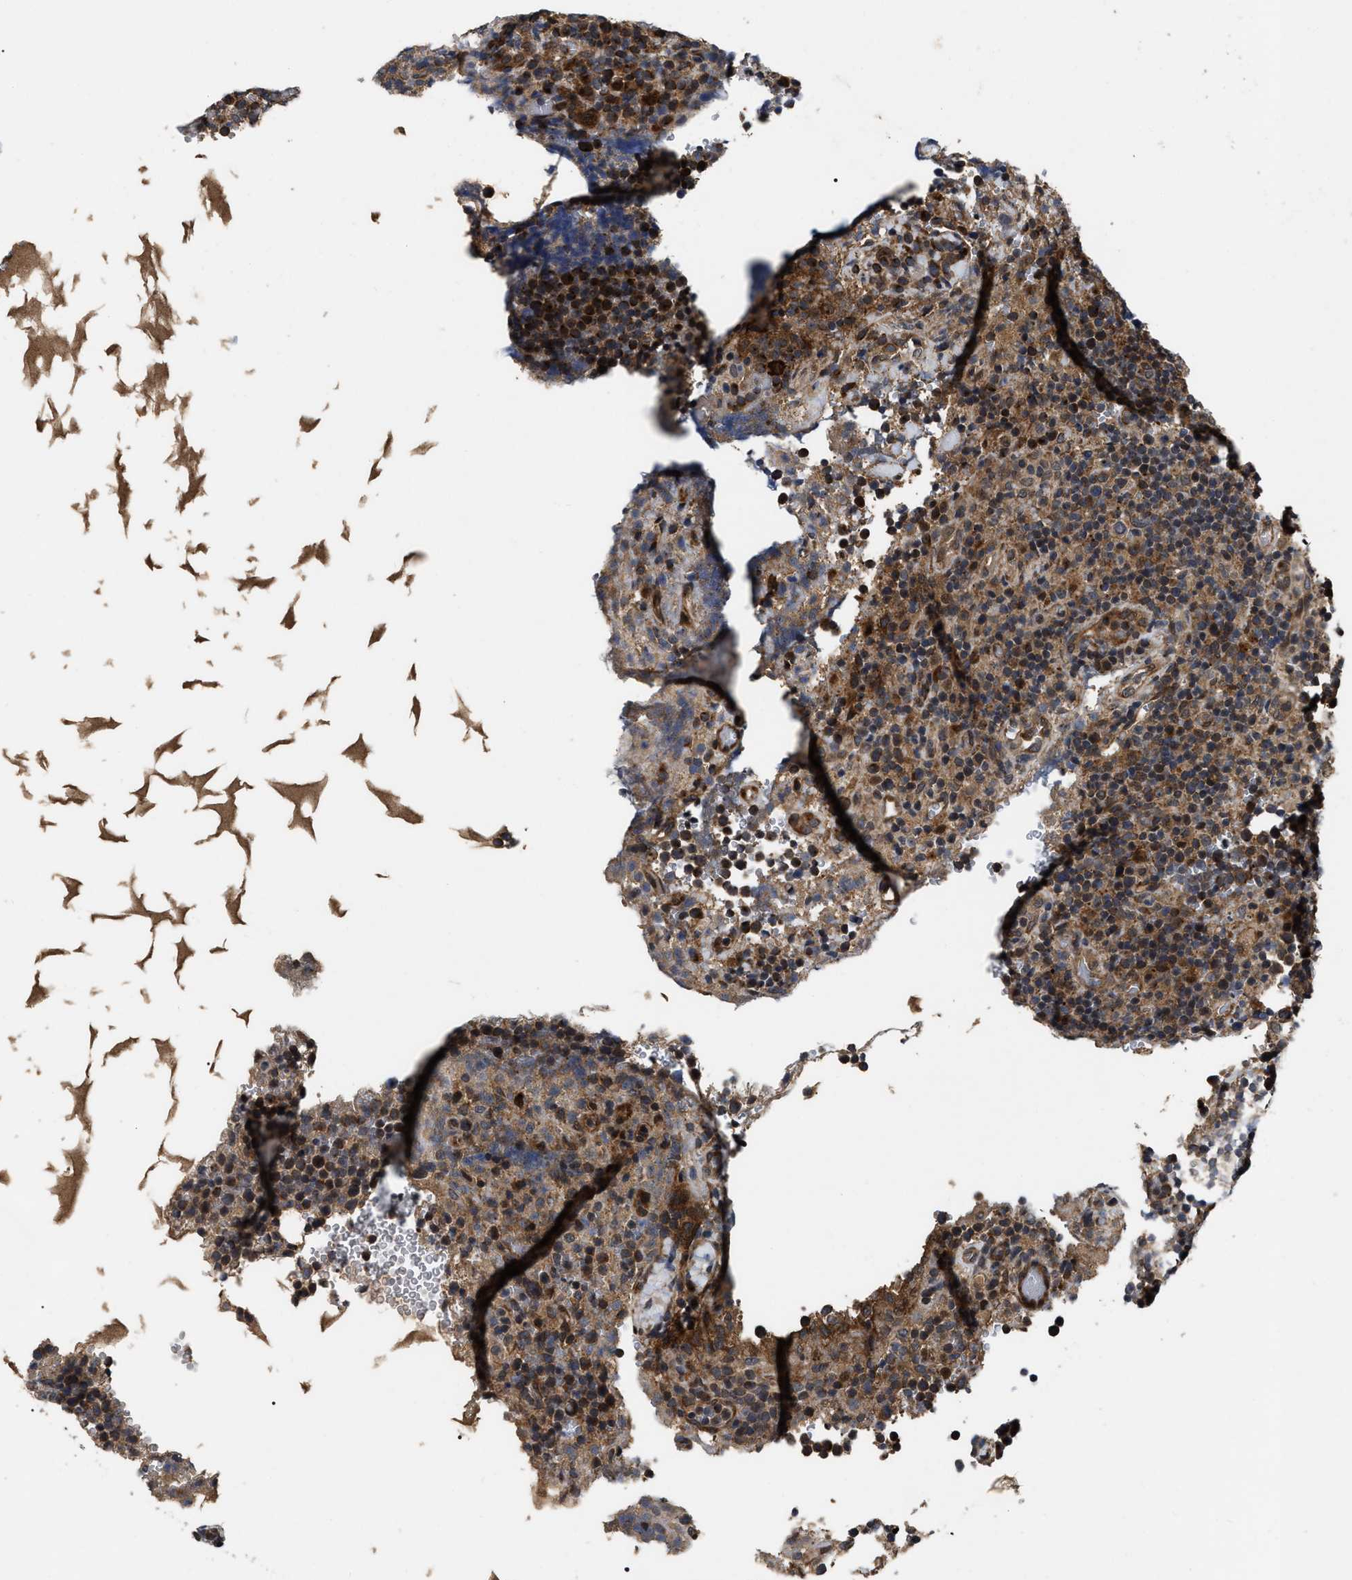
{"staining": {"intensity": "strong", "quantity": "25%-75%", "location": "cytoplasmic/membranous"}, "tissue": "lymphoma", "cell_type": "Tumor cells", "image_type": "cancer", "snomed": [{"axis": "morphology", "description": "Malignant lymphoma, non-Hodgkin's type, High grade"}, {"axis": "topography", "description": "Lymph node"}], "caption": "Lymphoma stained with a brown dye shows strong cytoplasmic/membranous positive expression in about 25%-75% of tumor cells.", "gene": "PPWD1", "patient": {"sex": "male", "age": 61}}